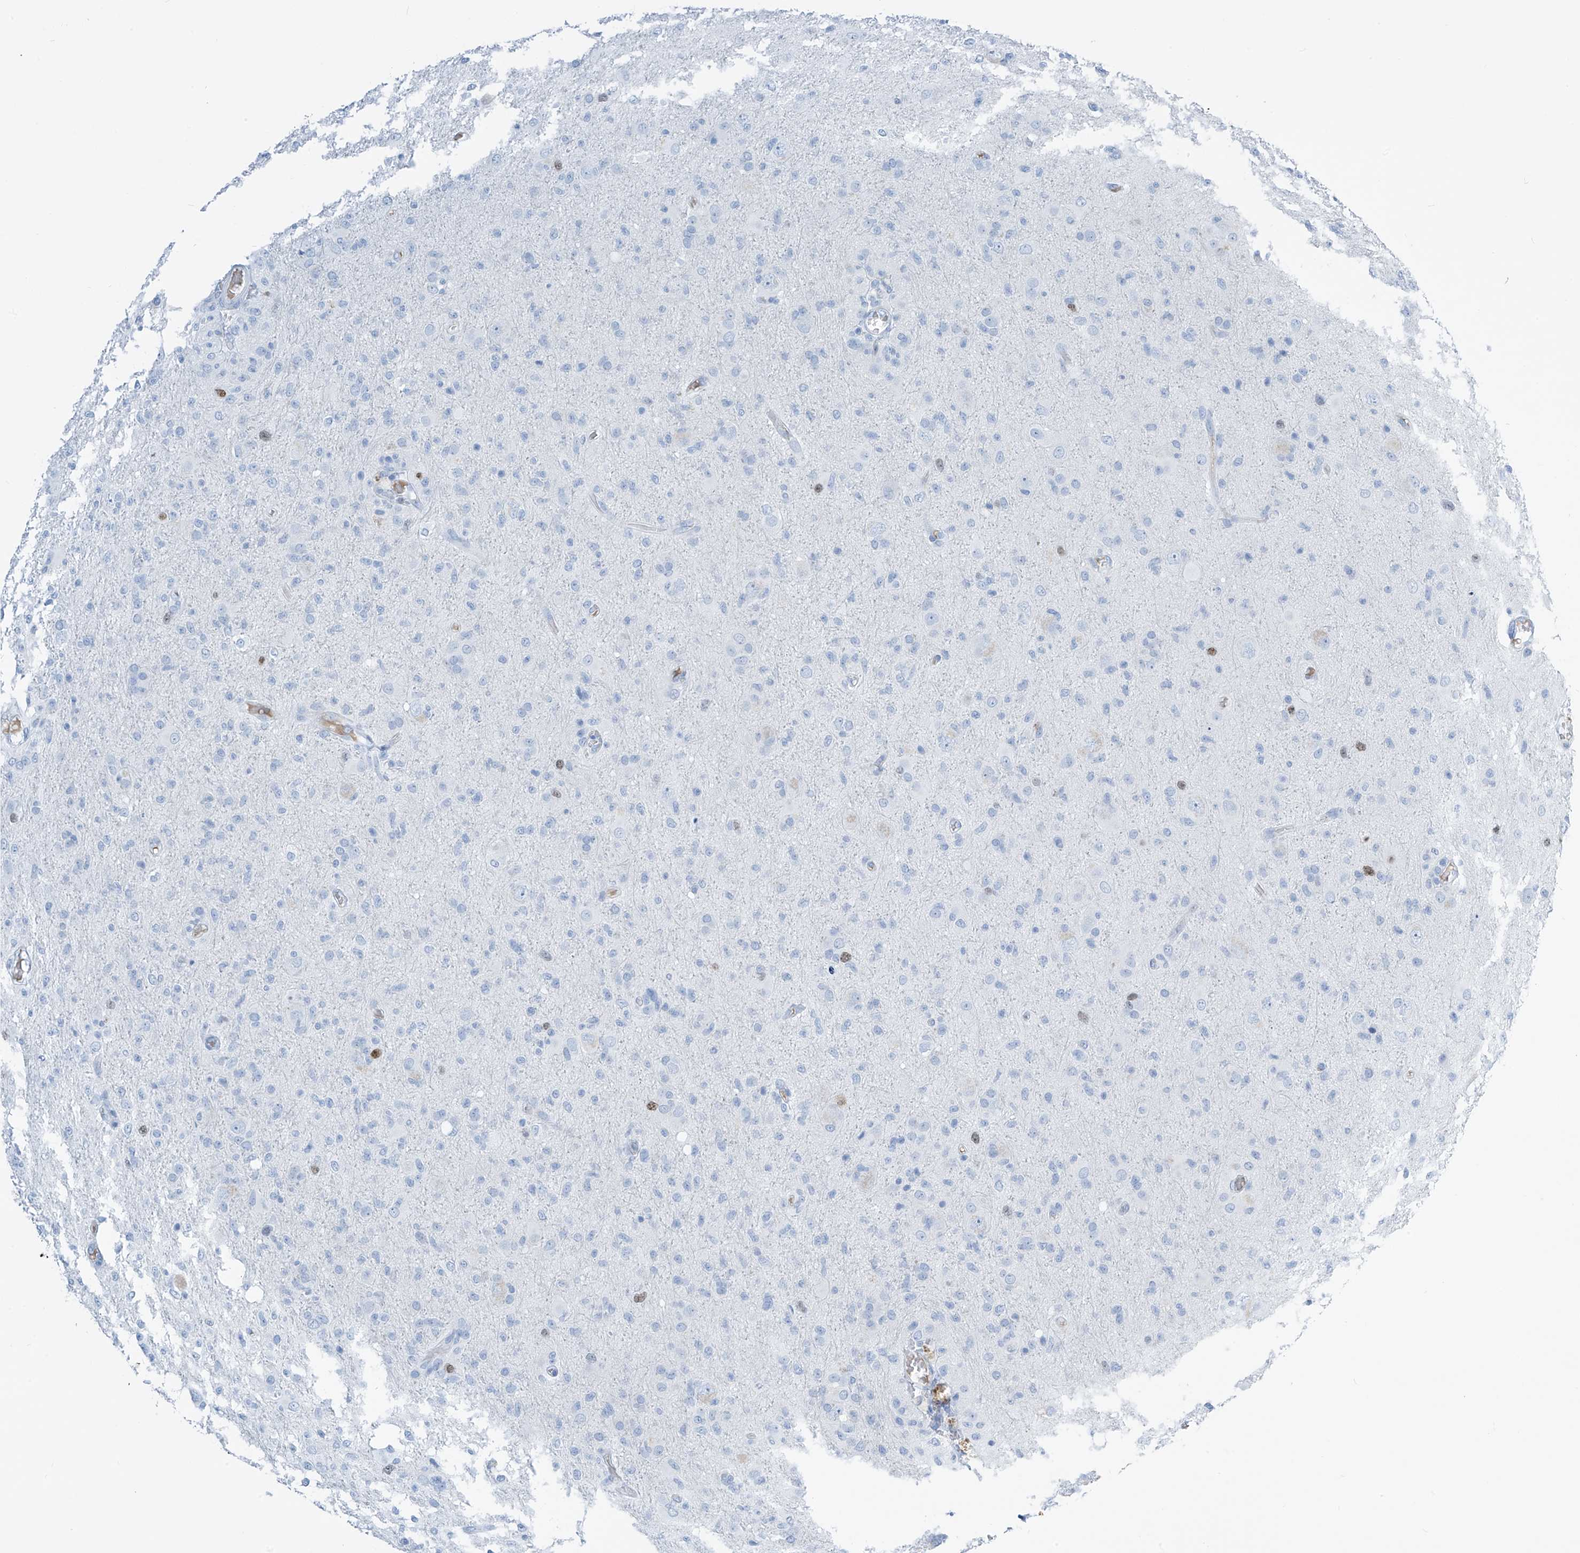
{"staining": {"intensity": "negative", "quantity": "none", "location": "none"}, "tissue": "glioma", "cell_type": "Tumor cells", "image_type": "cancer", "snomed": [{"axis": "morphology", "description": "Glioma, malignant, High grade"}, {"axis": "topography", "description": "Brain"}], "caption": "A photomicrograph of human malignant glioma (high-grade) is negative for staining in tumor cells.", "gene": "SGO2", "patient": {"sex": "female", "age": 57}}